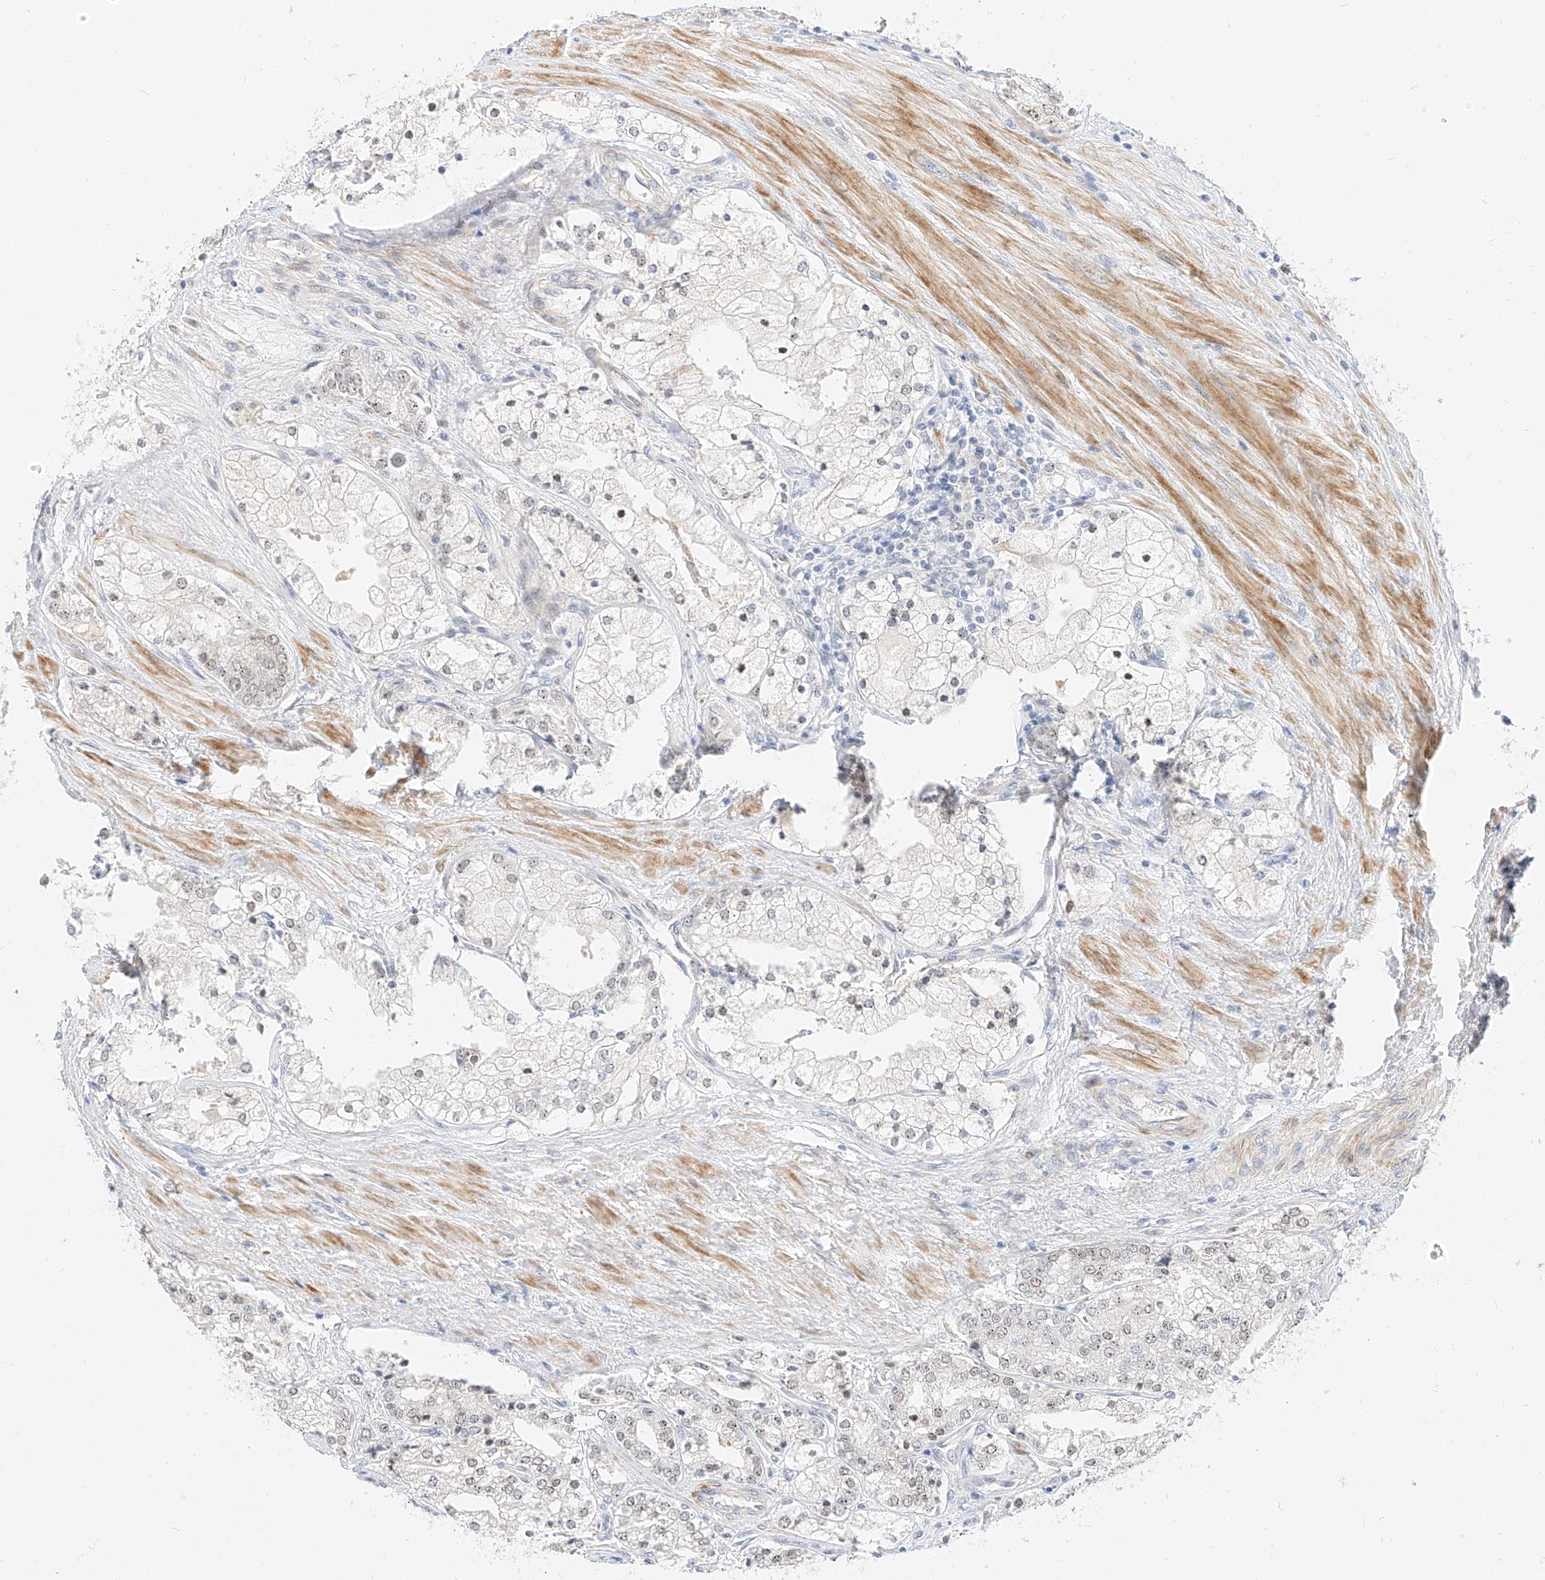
{"staining": {"intensity": "weak", "quantity": "<25%", "location": "nuclear"}, "tissue": "prostate cancer", "cell_type": "Tumor cells", "image_type": "cancer", "snomed": [{"axis": "morphology", "description": "Adenocarcinoma, High grade"}, {"axis": "topography", "description": "Prostate"}], "caption": "This is an immunohistochemistry photomicrograph of prostate cancer. There is no staining in tumor cells.", "gene": "CBX8", "patient": {"sex": "male", "age": 50}}